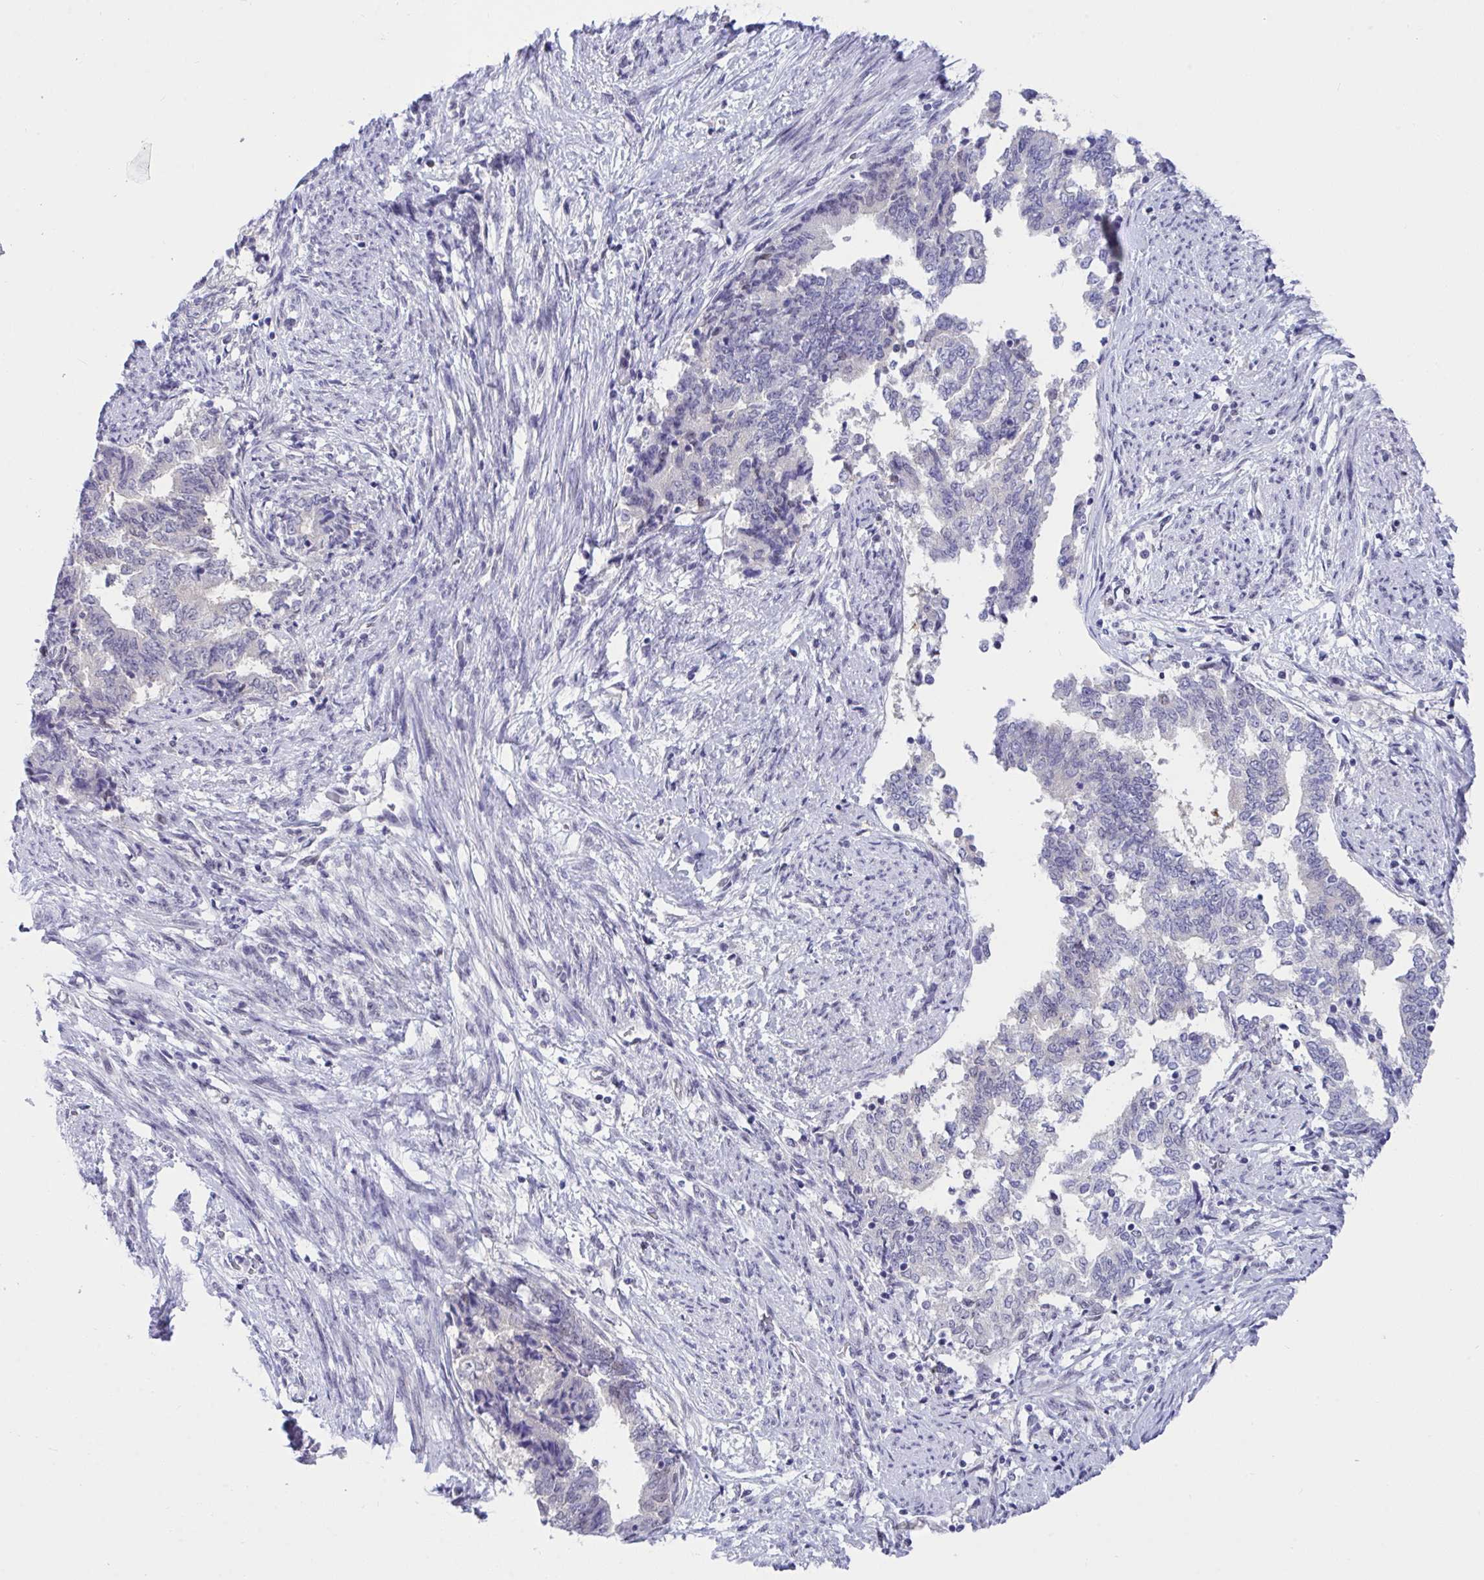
{"staining": {"intensity": "negative", "quantity": "none", "location": "none"}, "tissue": "endometrial cancer", "cell_type": "Tumor cells", "image_type": "cancer", "snomed": [{"axis": "morphology", "description": "Adenocarcinoma, NOS"}, {"axis": "topography", "description": "Endometrium"}], "caption": "The immunohistochemistry photomicrograph has no significant expression in tumor cells of endometrial cancer (adenocarcinoma) tissue.", "gene": "THOP1", "patient": {"sex": "female", "age": 65}}